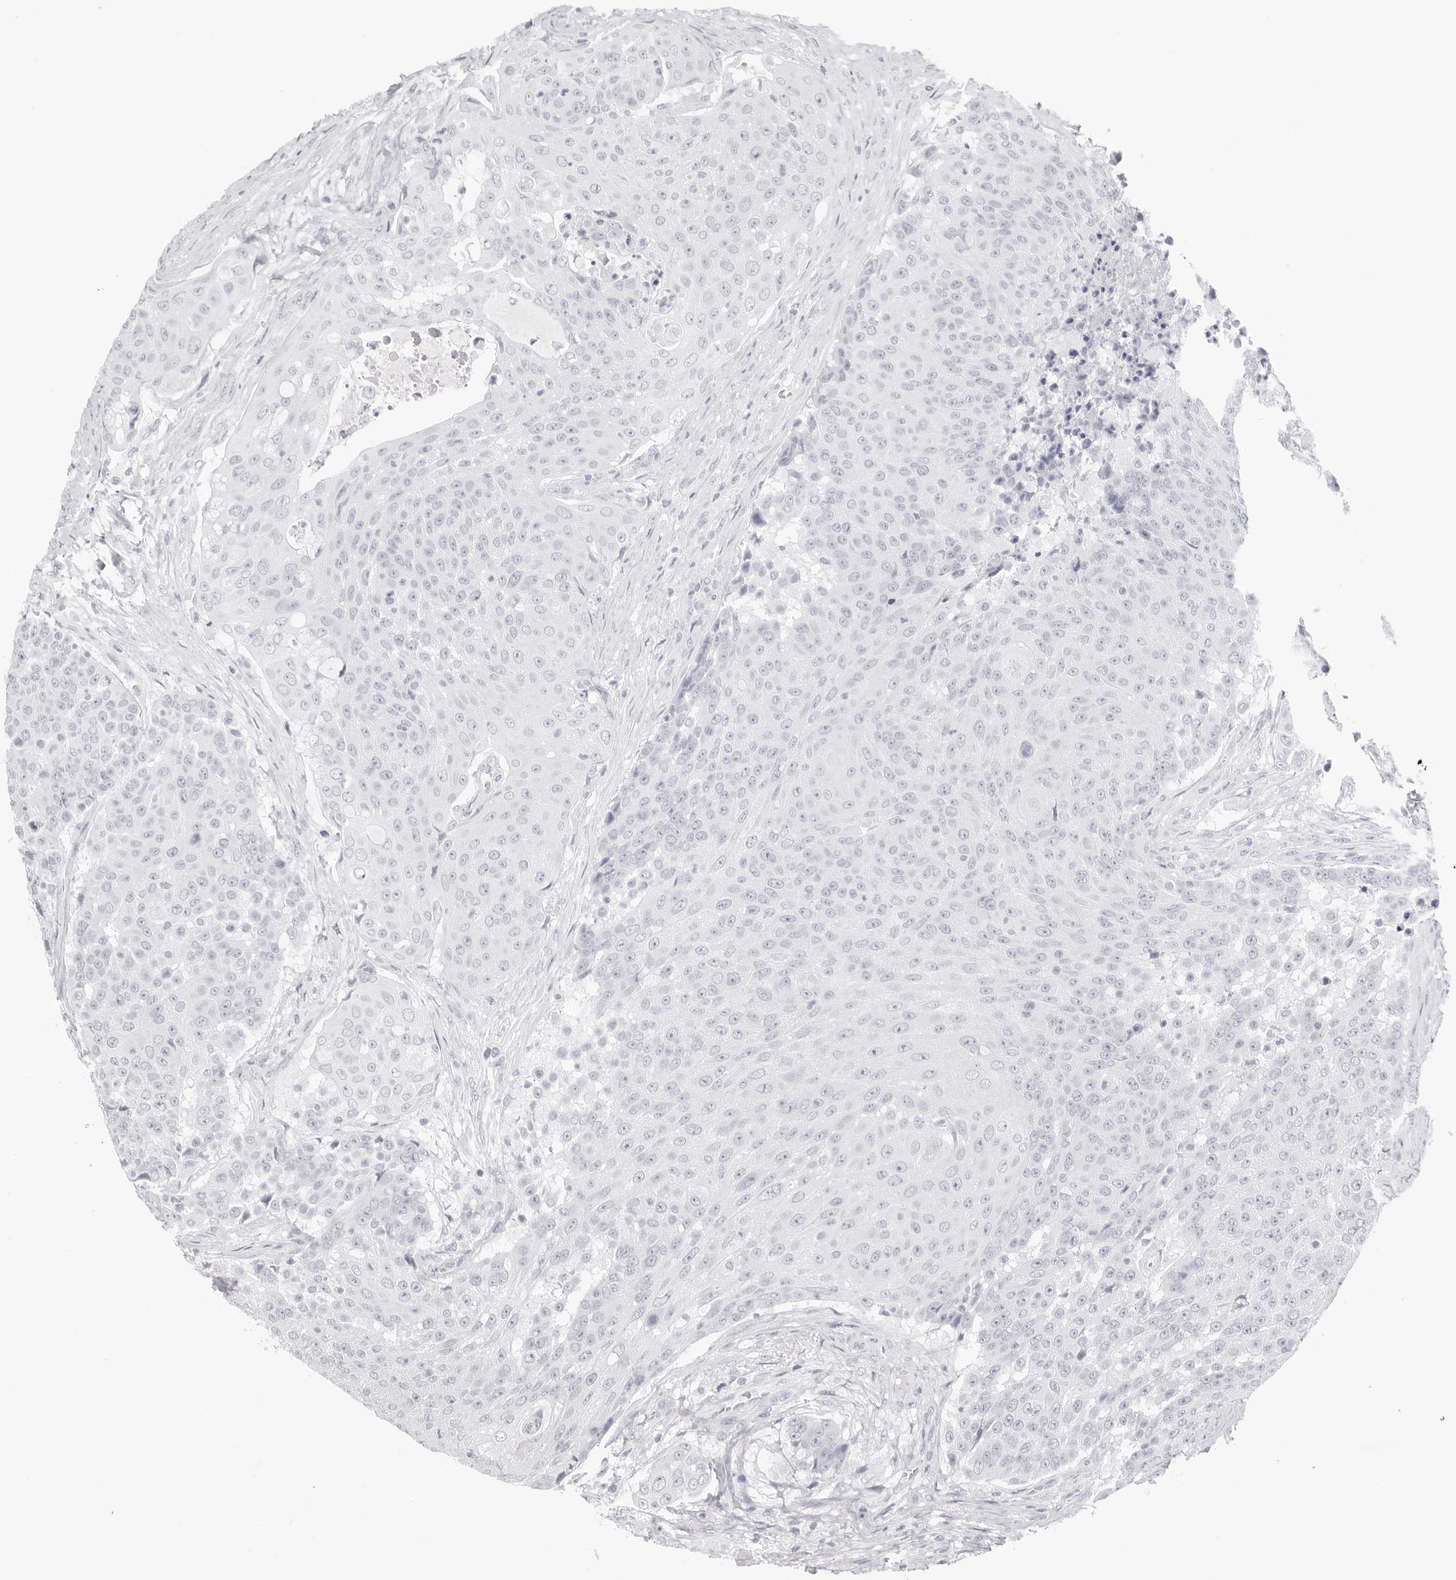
{"staining": {"intensity": "negative", "quantity": "none", "location": "none"}, "tissue": "urothelial cancer", "cell_type": "Tumor cells", "image_type": "cancer", "snomed": [{"axis": "morphology", "description": "Urothelial carcinoma, High grade"}, {"axis": "topography", "description": "Urinary bladder"}], "caption": "A high-resolution micrograph shows immunohistochemistry staining of urothelial carcinoma (high-grade), which shows no significant expression in tumor cells.", "gene": "CST5", "patient": {"sex": "female", "age": 63}}